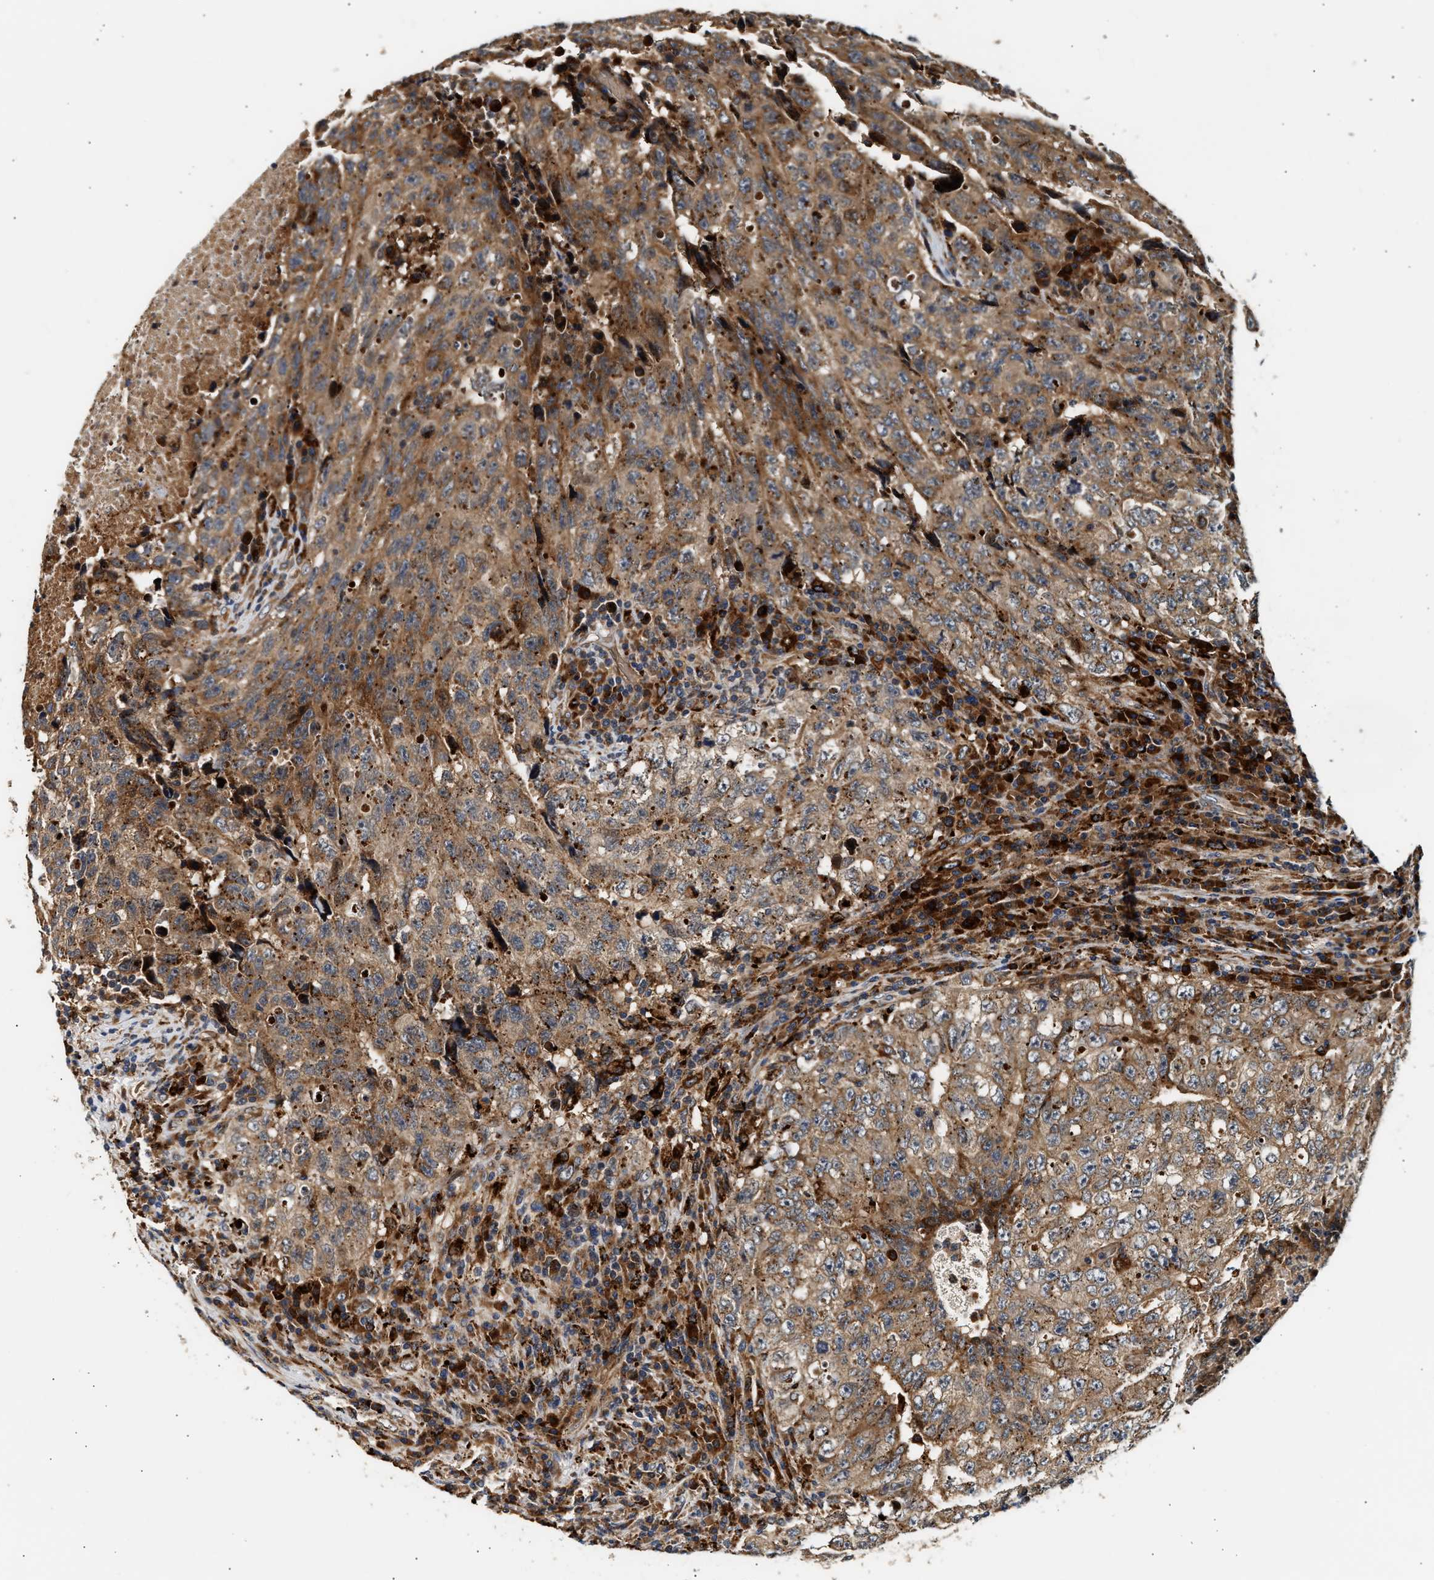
{"staining": {"intensity": "moderate", "quantity": ">75%", "location": "cytoplasmic/membranous"}, "tissue": "testis cancer", "cell_type": "Tumor cells", "image_type": "cancer", "snomed": [{"axis": "morphology", "description": "Necrosis, NOS"}, {"axis": "morphology", "description": "Carcinoma, Embryonal, NOS"}, {"axis": "topography", "description": "Testis"}], "caption": "IHC (DAB (3,3'-diaminobenzidine)) staining of human testis embryonal carcinoma reveals moderate cytoplasmic/membranous protein positivity in about >75% of tumor cells. (Stains: DAB (3,3'-diaminobenzidine) in brown, nuclei in blue, Microscopy: brightfield microscopy at high magnification).", "gene": "PLD3", "patient": {"sex": "male", "age": 19}}